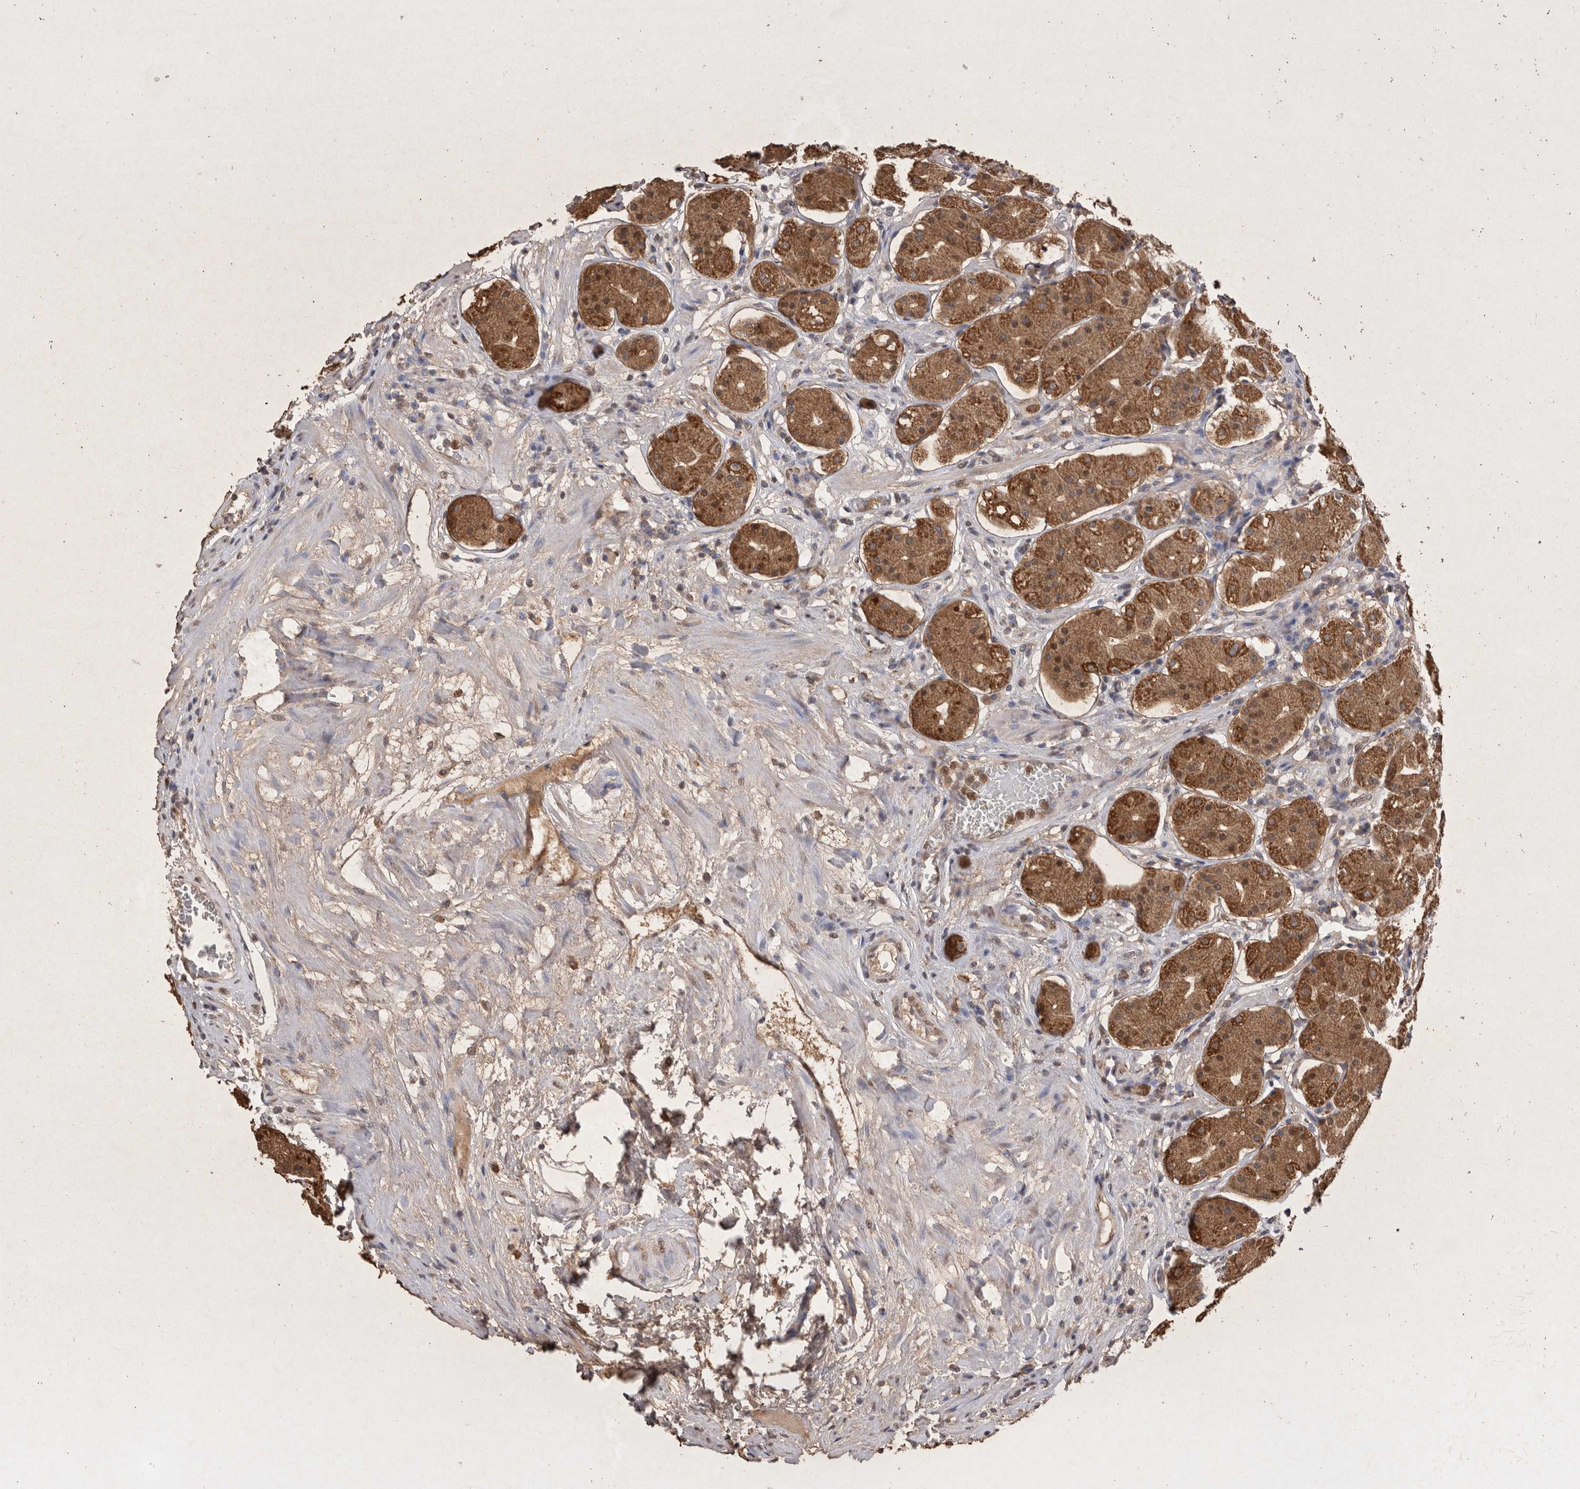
{"staining": {"intensity": "moderate", "quantity": "25%-75%", "location": "cytoplasmic/membranous"}, "tissue": "stomach", "cell_type": "Glandular cells", "image_type": "normal", "snomed": [{"axis": "morphology", "description": "Normal tissue, NOS"}, {"axis": "topography", "description": "Stomach"}, {"axis": "topography", "description": "Stomach, lower"}], "caption": "IHC image of benign stomach: stomach stained using immunohistochemistry displays medium levels of moderate protein expression localized specifically in the cytoplasmic/membranous of glandular cells, appearing as a cytoplasmic/membranous brown color.", "gene": "GRK5", "patient": {"sex": "female", "age": 56}}